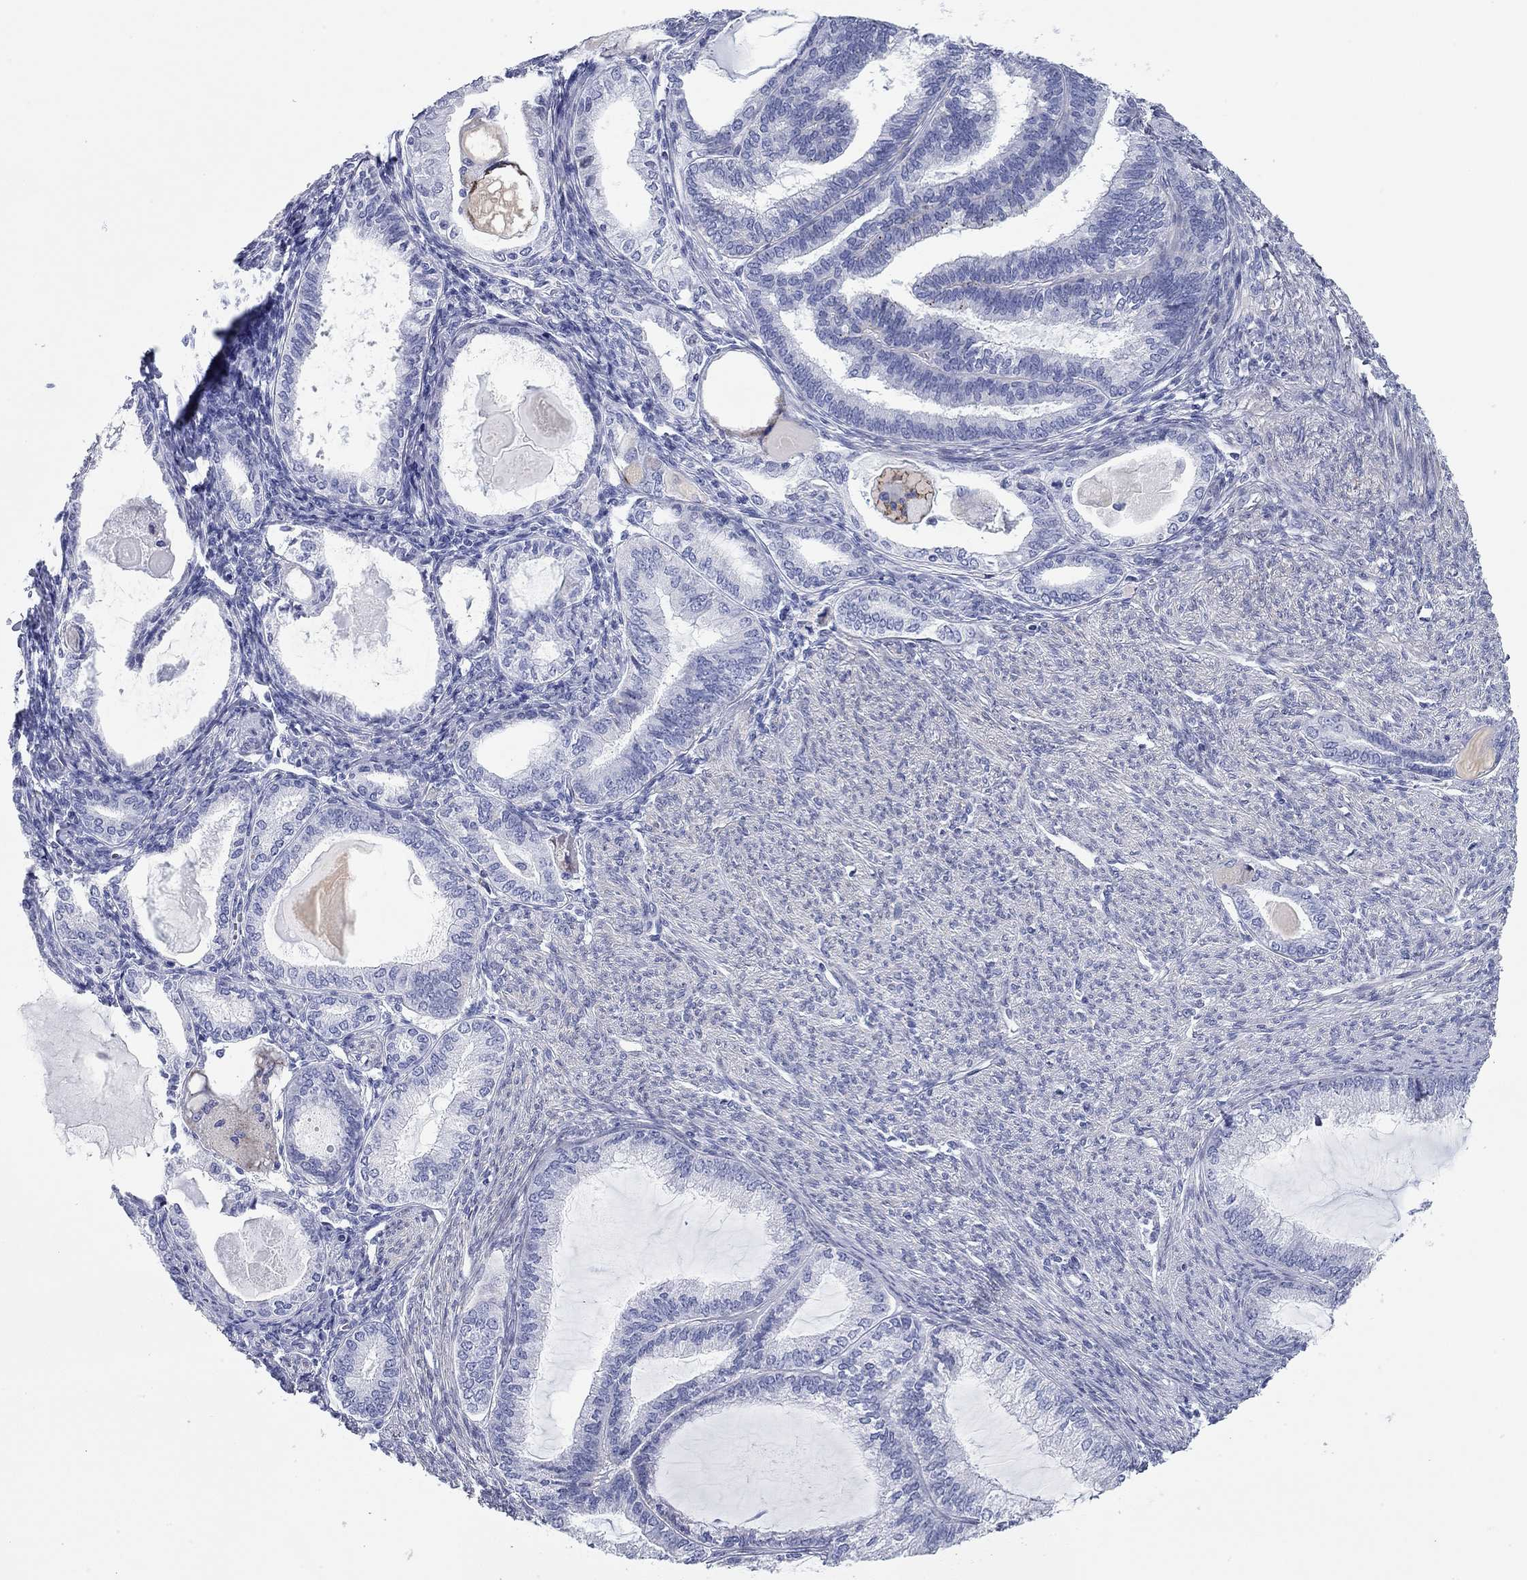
{"staining": {"intensity": "negative", "quantity": "none", "location": "none"}, "tissue": "endometrial cancer", "cell_type": "Tumor cells", "image_type": "cancer", "snomed": [{"axis": "morphology", "description": "Adenocarcinoma, NOS"}, {"axis": "topography", "description": "Endometrium"}], "caption": "The histopathology image shows no staining of tumor cells in endometrial cancer.", "gene": "CHI3L2", "patient": {"sex": "female", "age": 86}}